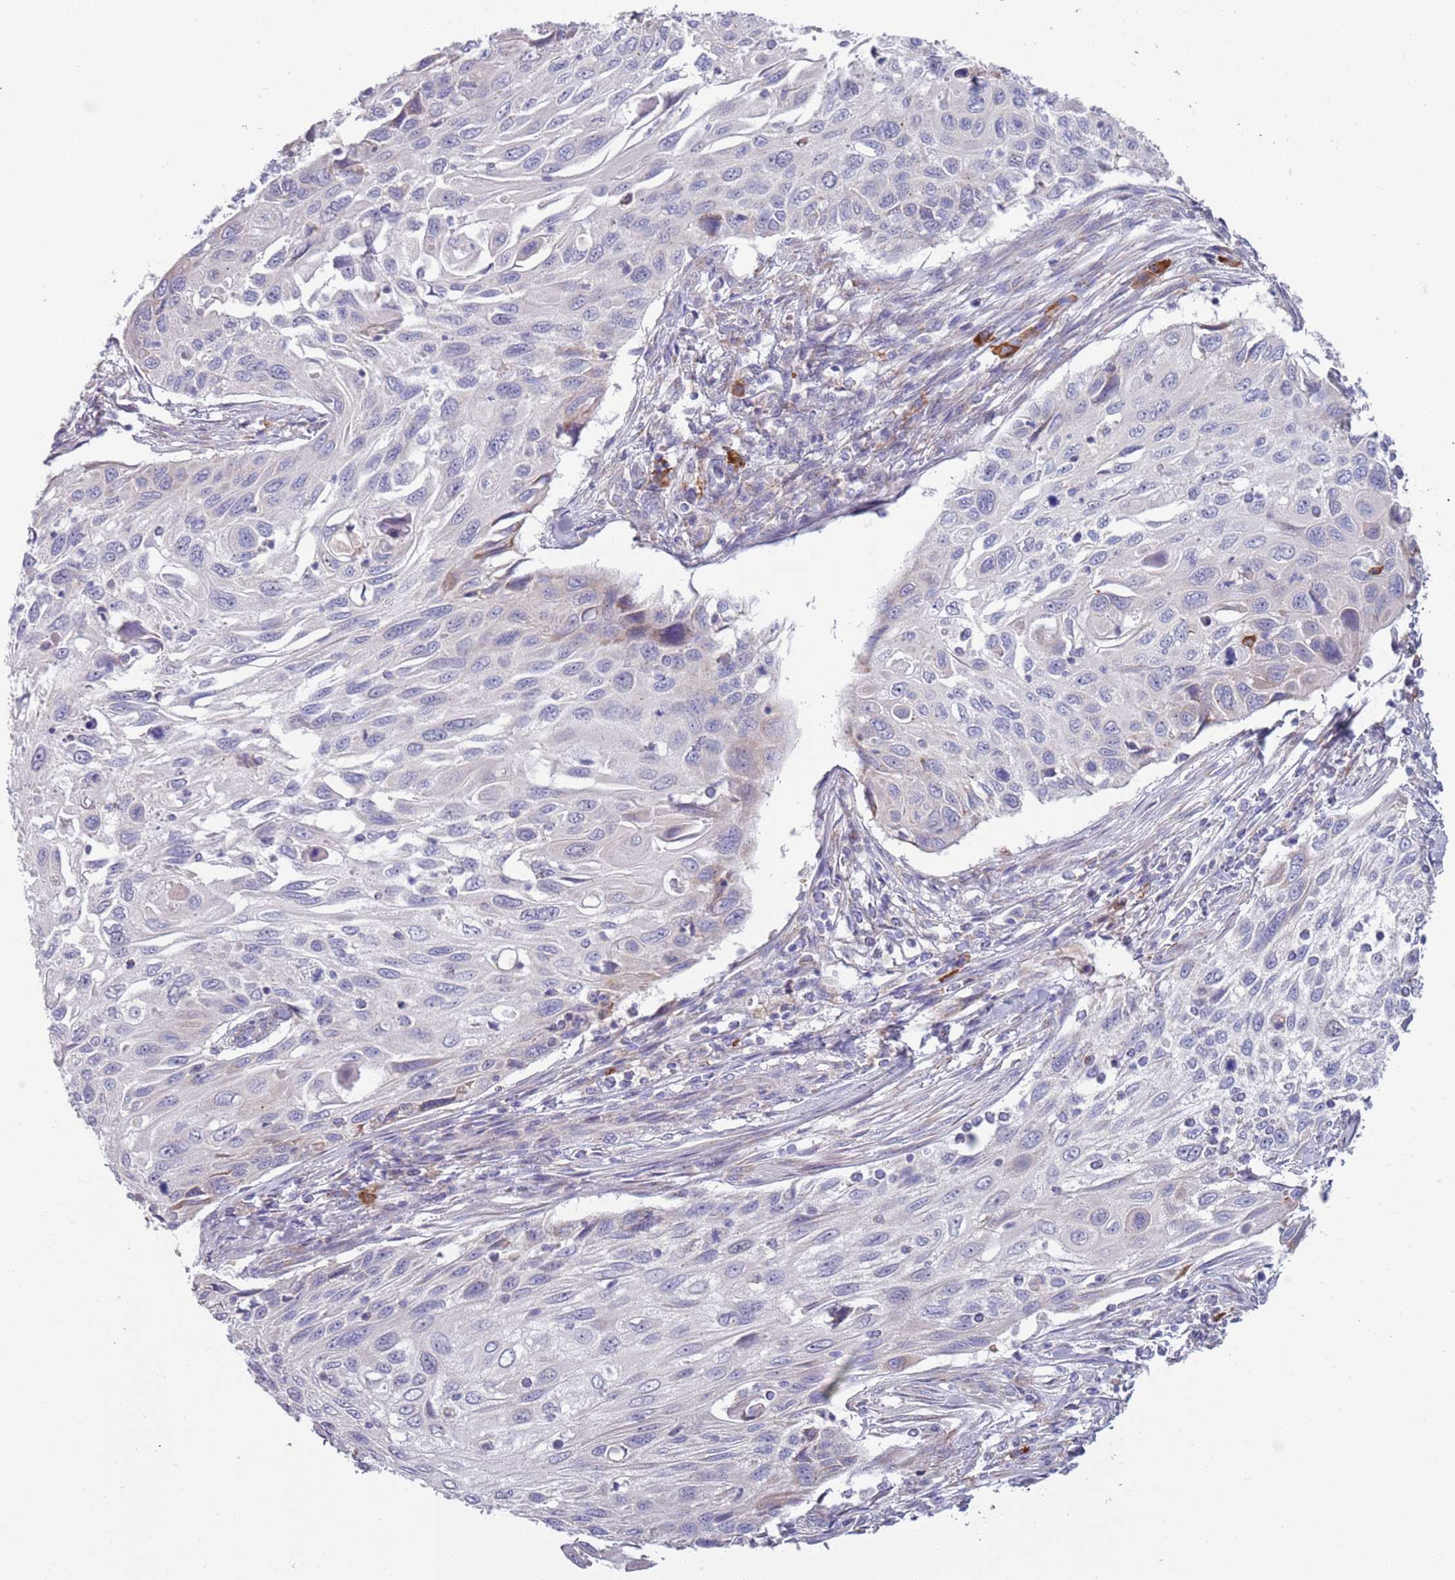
{"staining": {"intensity": "negative", "quantity": "none", "location": "none"}, "tissue": "cervical cancer", "cell_type": "Tumor cells", "image_type": "cancer", "snomed": [{"axis": "morphology", "description": "Squamous cell carcinoma, NOS"}, {"axis": "topography", "description": "Cervix"}], "caption": "A micrograph of cervical cancer (squamous cell carcinoma) stained for a protein demonstrates no brown staining in tumor cells.", "gene": "LTB", "patient": {"sex": "female", "age": 70}}